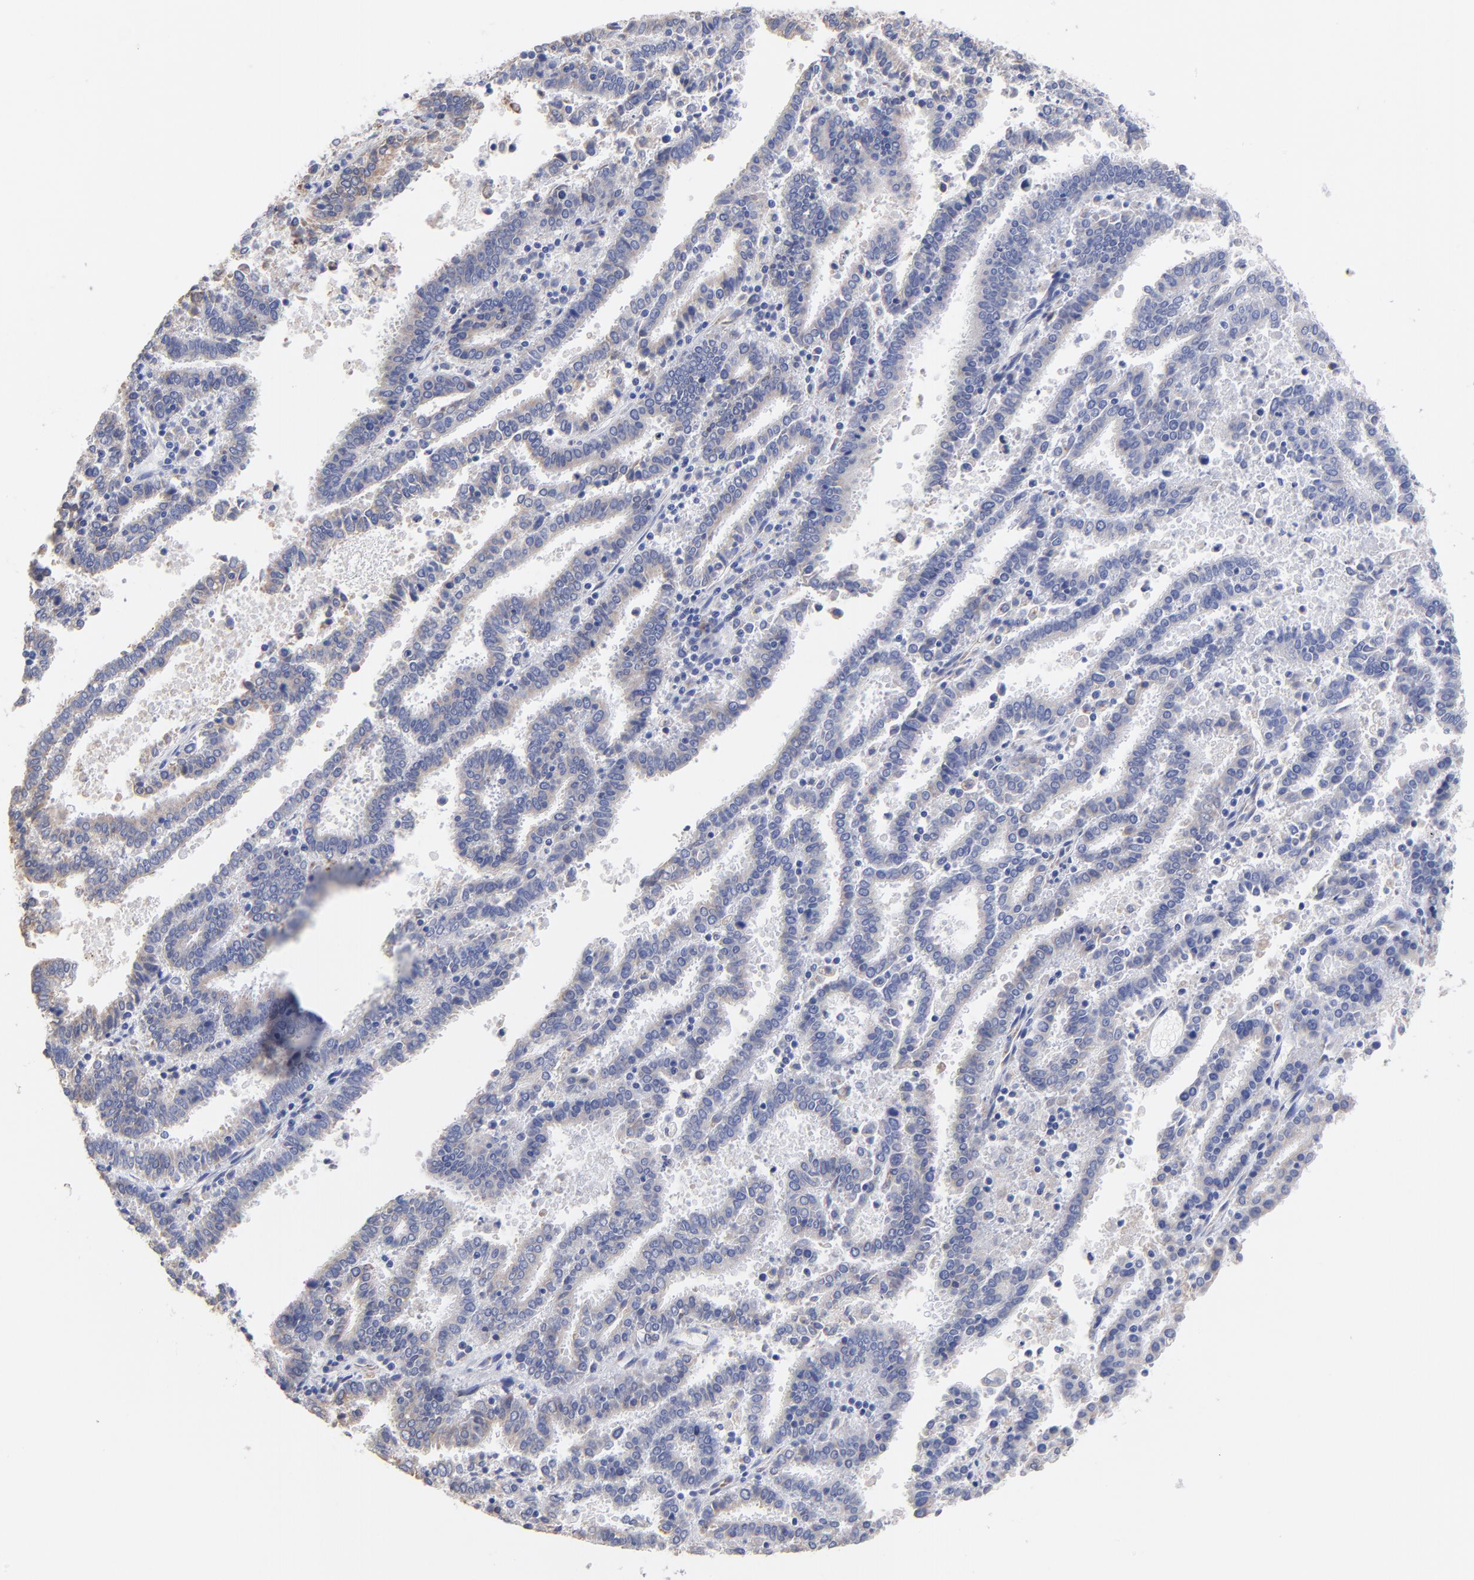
{"staining": {"intensity": "weak", "quantity": ">75%", "location": "cytoplasmic/membranous"}, "tissue": "endometrial cancer", "cell_type": "Tumor cells", "image_type": "cancer", "snomed": [{"axis": "morphology", "description": "Adenocarcinoma, NOS"}, {"axis": "topography", "description": "Uterus"}], "caption": "A brown stain labels weak cytoplasmic/membranous expression of a protein in endometrial cancer (adenocarcinoma) tumor cells. (DAB IHC, brown staining for protein, blue staining for nuclei).", "gene": "LAX1", "patient": {"sex": "female", "age": 83}}